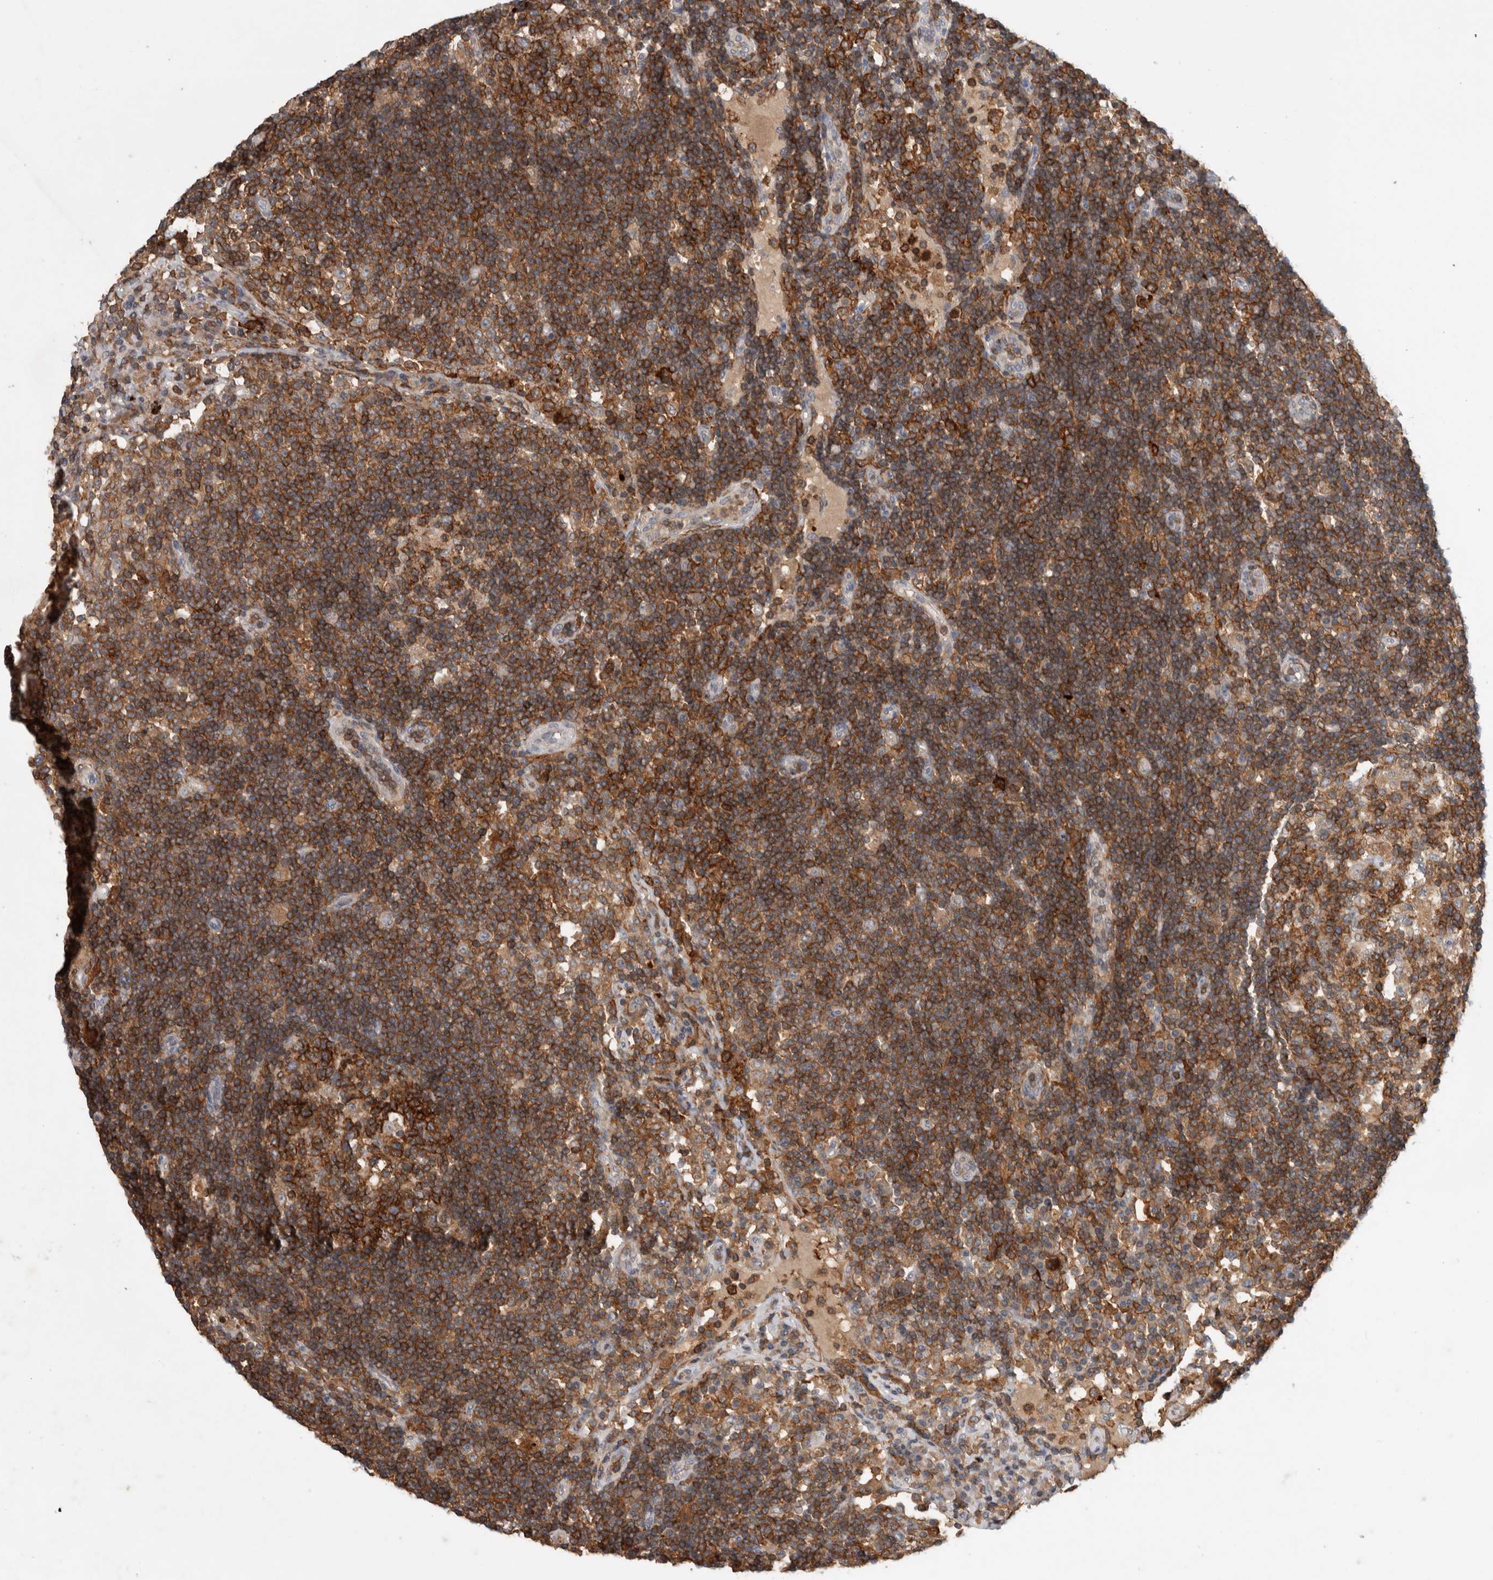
{"staining": {"intensity": "strong", "quantity": ">75%", "location": "cytoplasmic/membranous"}, "tissue": "lymph node", "cell_type": "Germinal center cells", "image_type": "normal", "snomed": [{"axis": "morphology", "description": "Normal tissue, NOS"}, {"axis": "topography", "description": "Lymph node"}], "caption": "Immunohistochemical staining of unremarkable human lymph node exhibits high levels of strong cytoplasmic/membranous positivity in approximately >75% of germinal center cells. (Brightfield microscopy of DAB IHC at high magnification).", "gene": "GFRA2", "patient": {"sex": "female", "age": 53}}